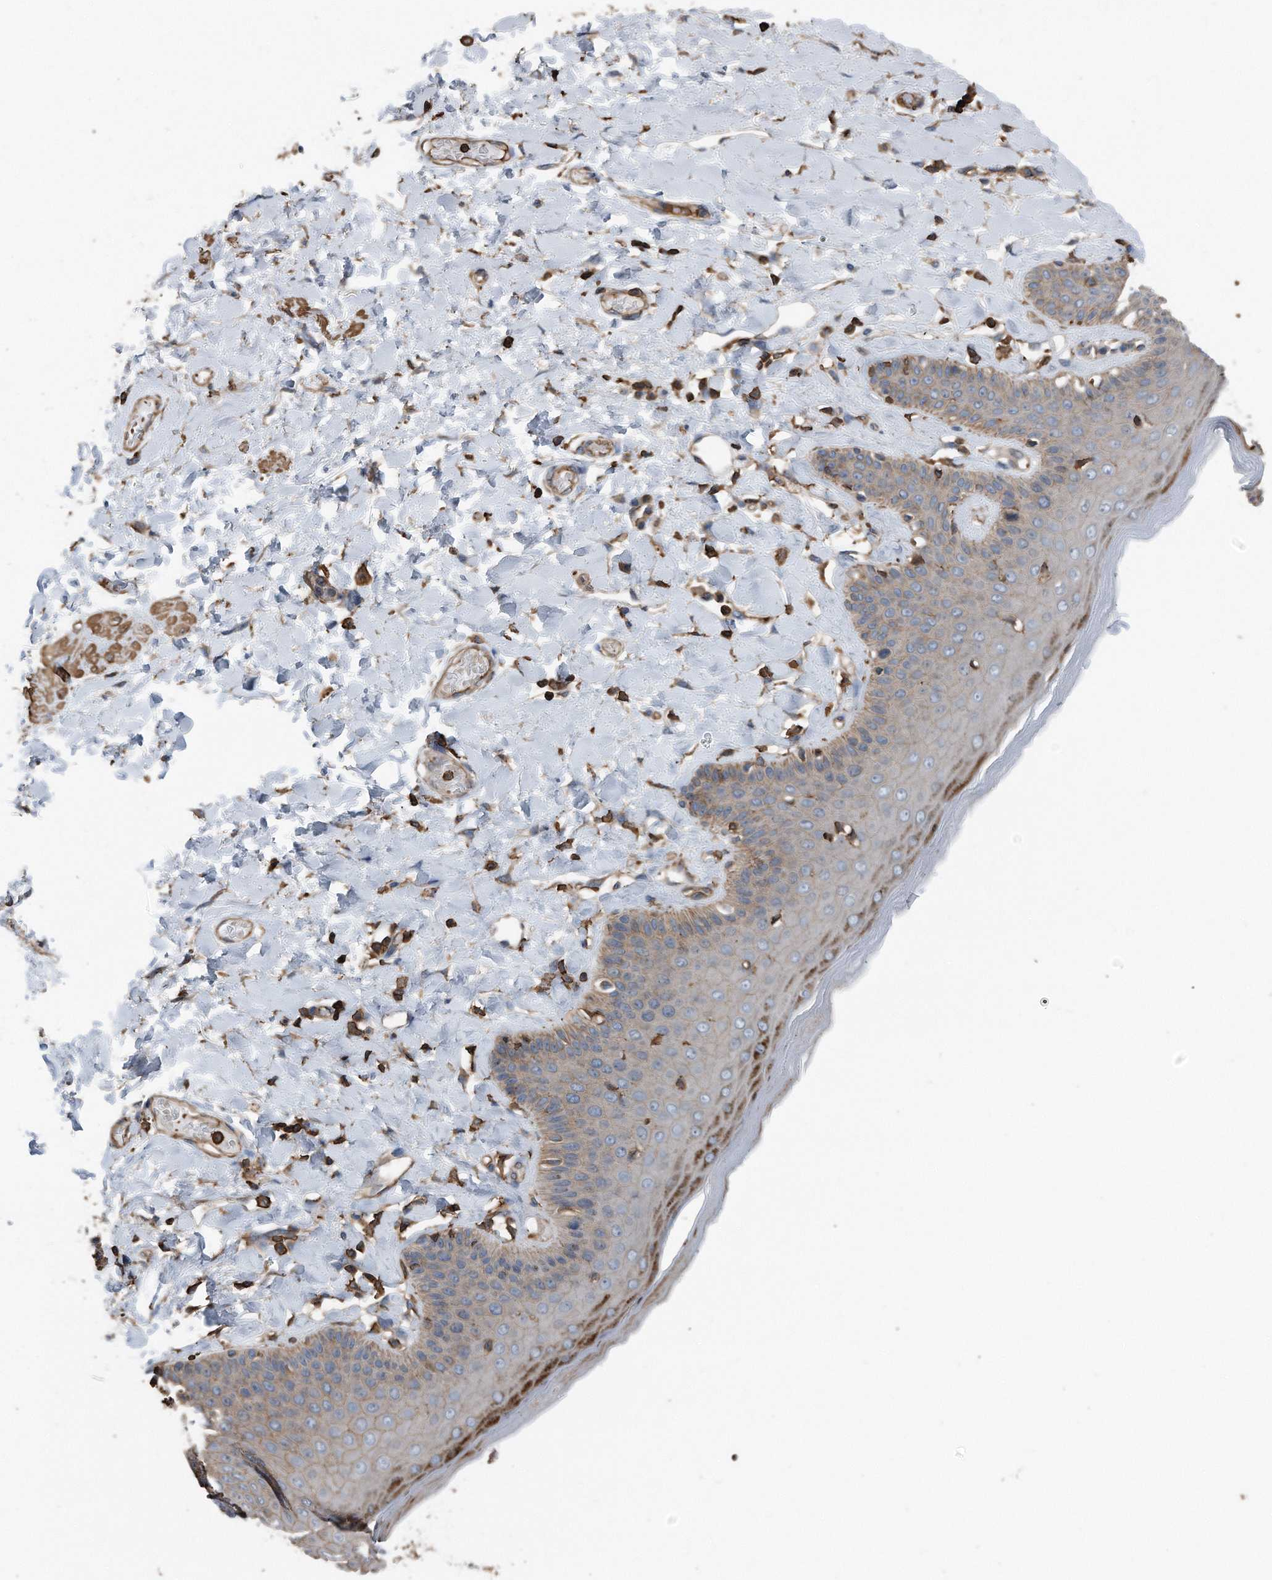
{"staining": {"intensity": "strong", "quantity": "<25%", "location": "cytoplasmic/membranous"}, "tissue": "skin", "cell_type": "Epidermal cells", "image_type": "normal", "snomed": [{"axis": "morphology", "description": "Normal tissue, NOS"}, {"axis": "topography", "description": "Anal"}], "caption": "Skin stained with DAB IHC demonstrates medium levels of strong cytoplasmic/membranous staining in approximately <25% of epidermal cells.", "gene": "RSPO3", "patient": {"sex": "male", "age": 69}}